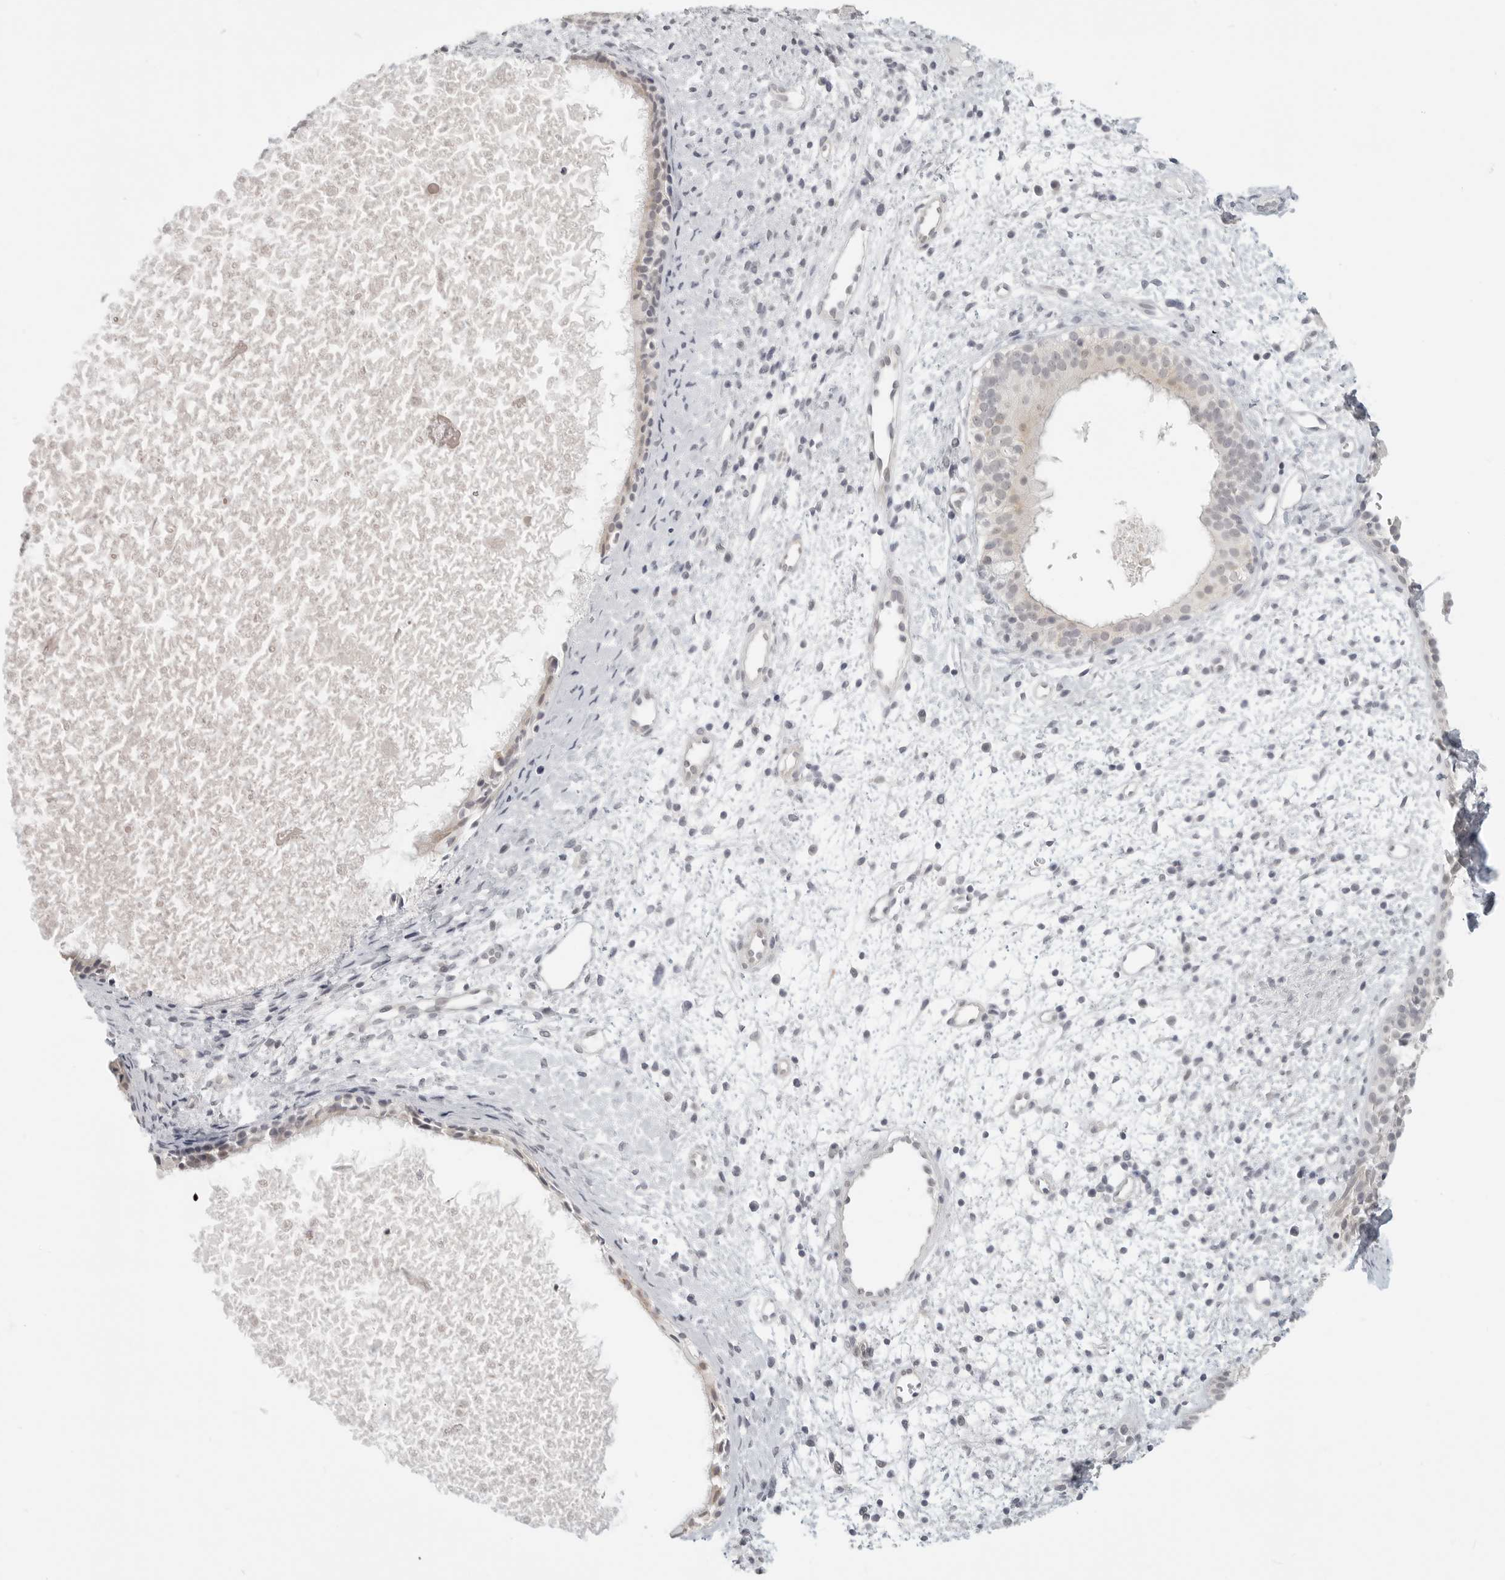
{"staining": {"intensity": "negative", "quantity": "none", "location": "none"}, "tissue": "nasopharynx", "cell_type": "Respiratory epithelial cells", "image_type": "normal", "snomed": [{"axis": "morphology", "description": "Normal tissue, NOS"}, {"axis": "topography", "description": "Nasopharynx"}], "caption": "Immunohistochemistry (IHC) histopathology image of unremarkable nasopharynx: human nasopharynx stained with DAB (3,3'-diaminobenzidine) displays no significant protein expression in respiratory epithelial cells. (Stains: DAB (3,3'-diaminobenzidine) immunohistochemistry (IHC) with hematoxylin counter stain, Microscopy: brightfield microscopy at high magnification).", "gene": "KLK11", "patient": {"sex": "male", "age": 22}}